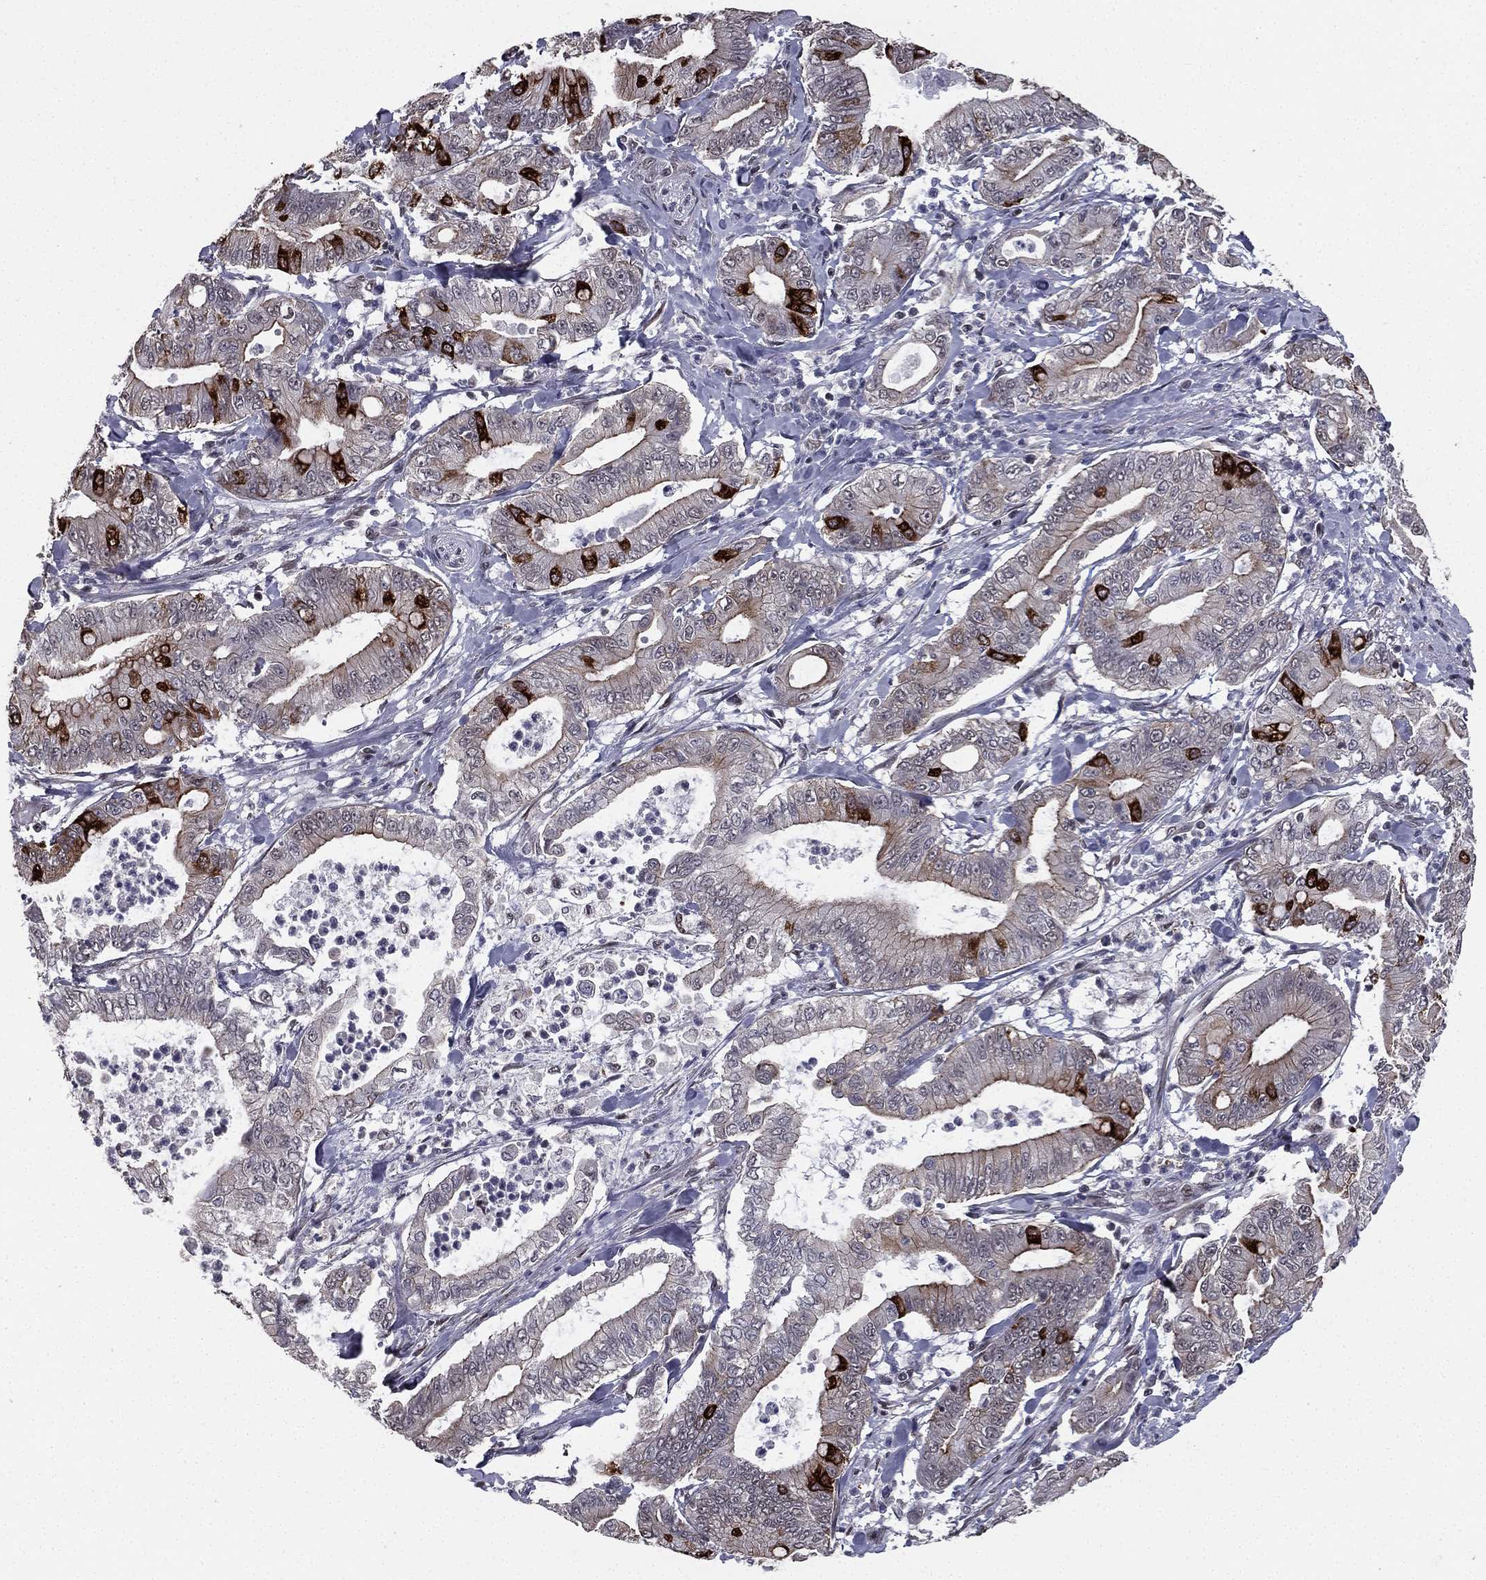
{"staining": {"intensity": "strong", "quantity": "<25%", "location": "cytoplasmic/membranous"}, "tissue": "pancreatic cancer", "cell_type": "Tumor cells", "image_type": "cancer", "snomed": [{"axis": "morphology", "description": "Adenocarcinoma, NOS"}, {"axis": "topography", "description": "Pancreas"}], "caption": "Protein staining reveals strong cytoplasmic/membranous positivity in about <25% of tumor cells in pancreatic cancer (adenocarcinoma).", "gene": "RARB", "patient": {"sex": "male", "age": 71}}